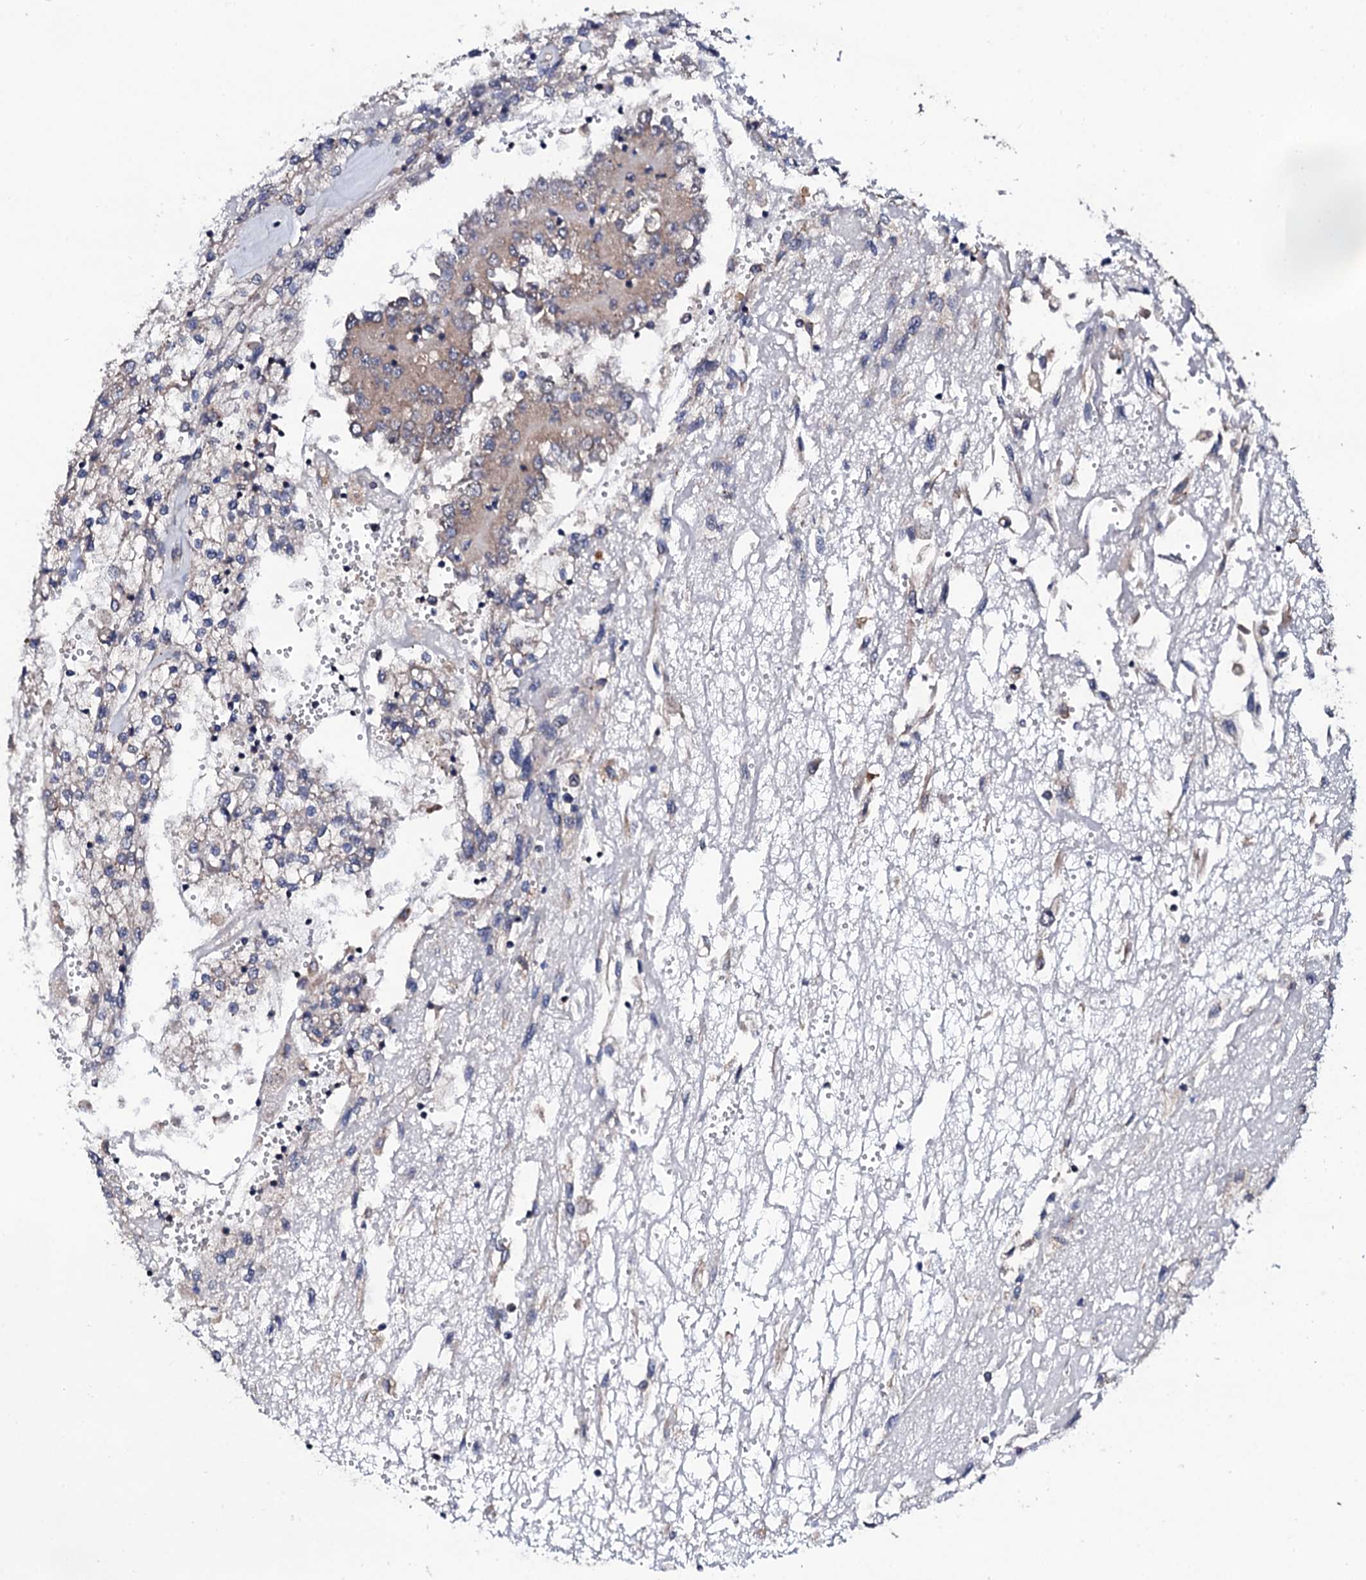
{"staining": {"intensity": "weak", "quantity": "<25%", "location": "cytoplasmic/membranous"}, "tissue": "renal cancer", "cell_type": "Tumor cells", "image_type": "cancer", "snomed": [{"axis": "morphology", "description": "Adenocarcinoma, NOS"}, {"axis": "topography", "description": "Kidney"}], "caption": "IHC micrograph of human adenocarcinoma (renal) stained for a protein (brown), which exhibits no staining in tumor cells.", "gene": "IP6K1", "patient": {"sex": "female", "age": 52}}